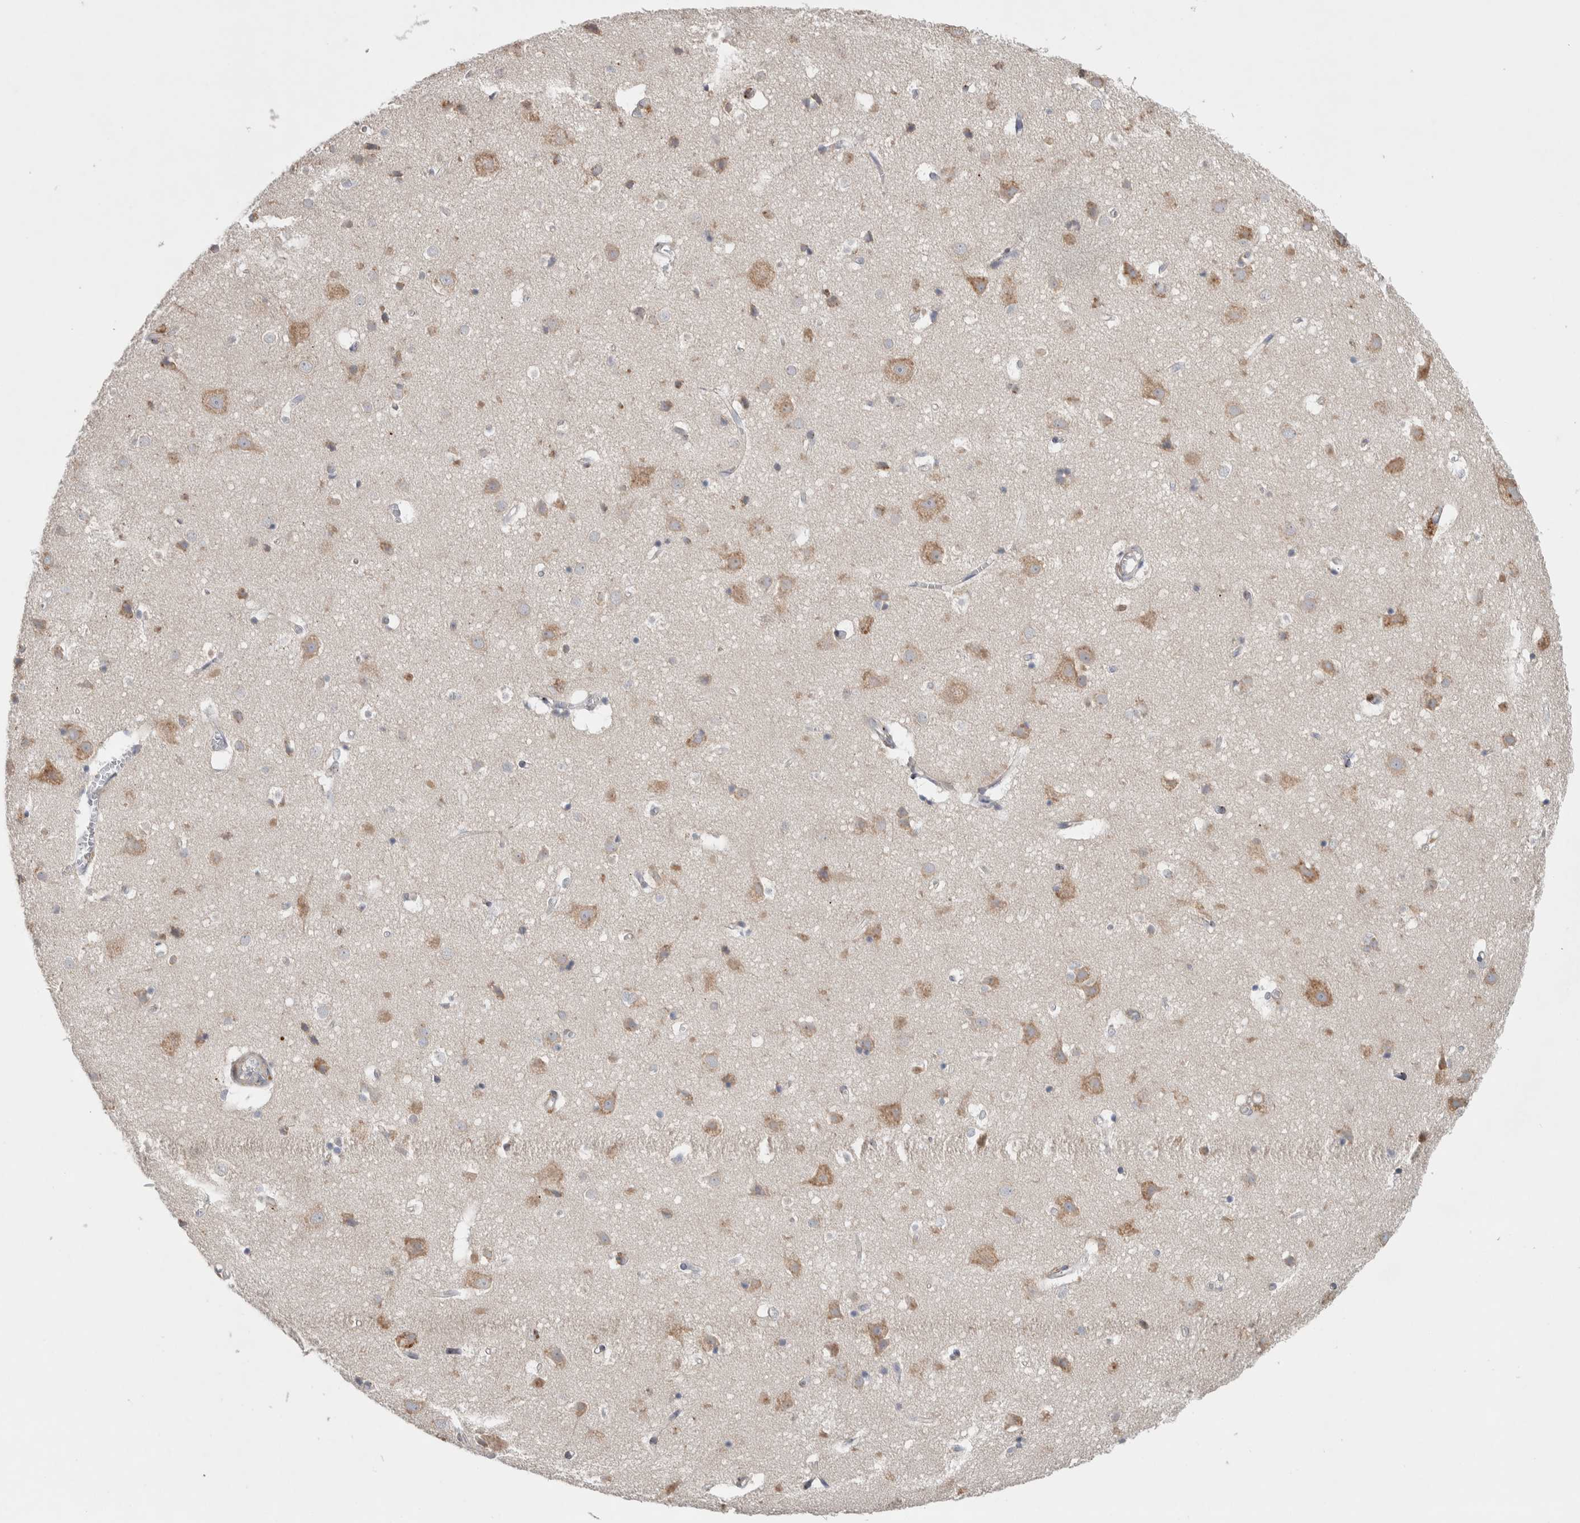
{"staining": {"intensity": "weak", "quantity": ">75%", "location": "cytoplasmic/membranous"}, "tissue": "cerebral cortex", "cell_type": "Endothelial cells", "image_type": "normal", "snomed": [{"axis": "morphology", "description": "Normal tissue, NOS"}, {"axis": "topography", "description": "Cerebral cortex"}], "caption": "DAB immunohistochemical staining of normal cerebral cortex demonstrates weak cytoplasmic/membranous protein staining in about >75% of endothelial cells.", "gene": "ADCY8", "patient": {"sex": "male", "age": 54}}